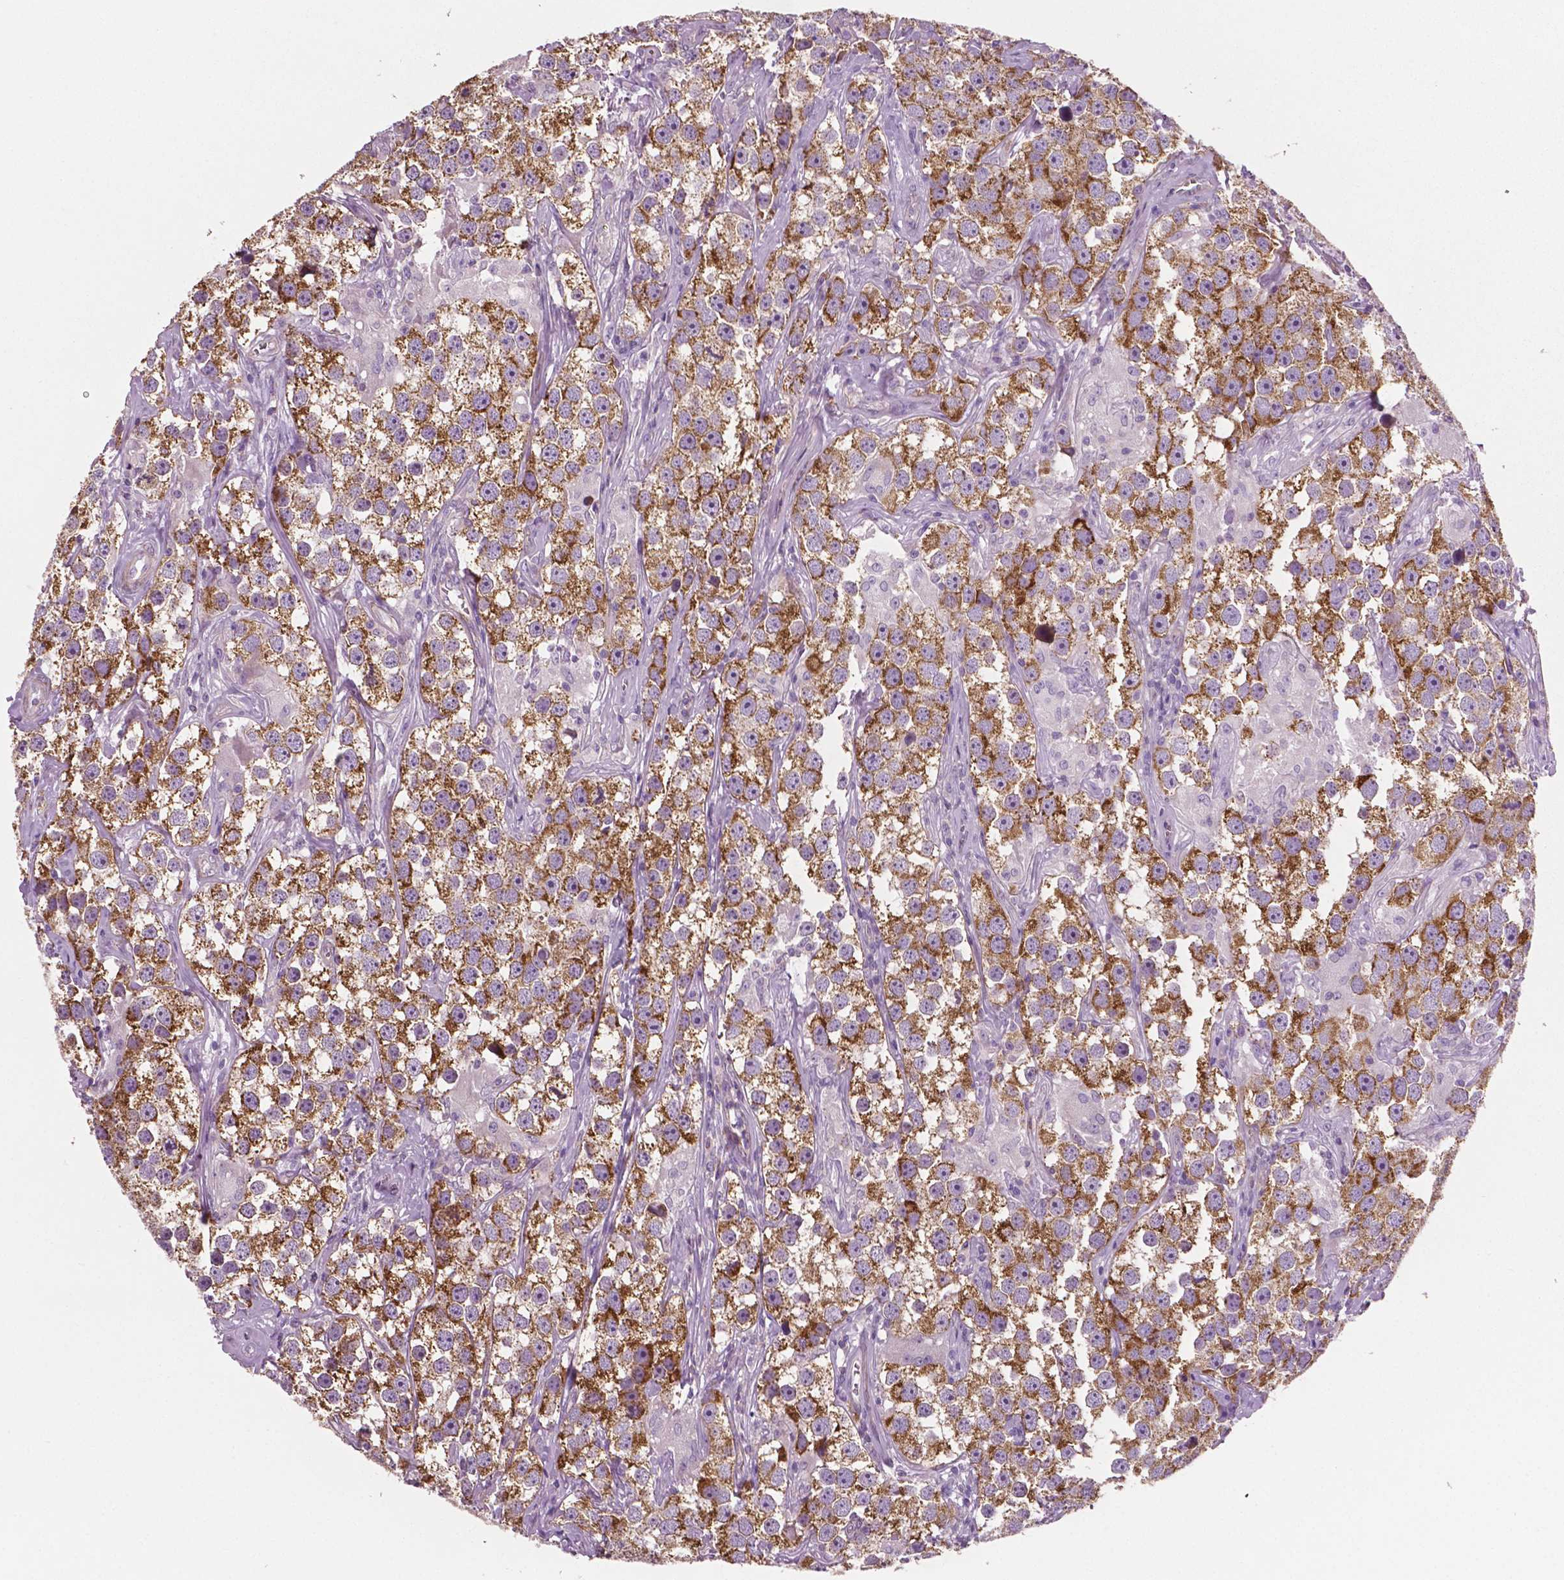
{"staining": {"intensity": "moderate", "quantity": ">75%", "location": "cytoplasmic/membranous"}, "tissue": "testis cancer", "cell_type": "Tumor cells", "image_type": "cancer", "snomed": [{"axis": "morphology", "description": "Seminoma, NOS"}, {"axis": "topography", "description": "Testis"}], "caption": "An image of testis cancer (seminoma) stained for a protein displays moderate cytoplasmic/membranous brown staining in tumor cells. The staining is performed using DAB (3,3'-diaminobenzidine) brown chromogen to label protein expression. The nuclei are counter-stained blue using hematoxylin.", "gene": "PTX3", "patient": {"sex": "male", "age": 49}}